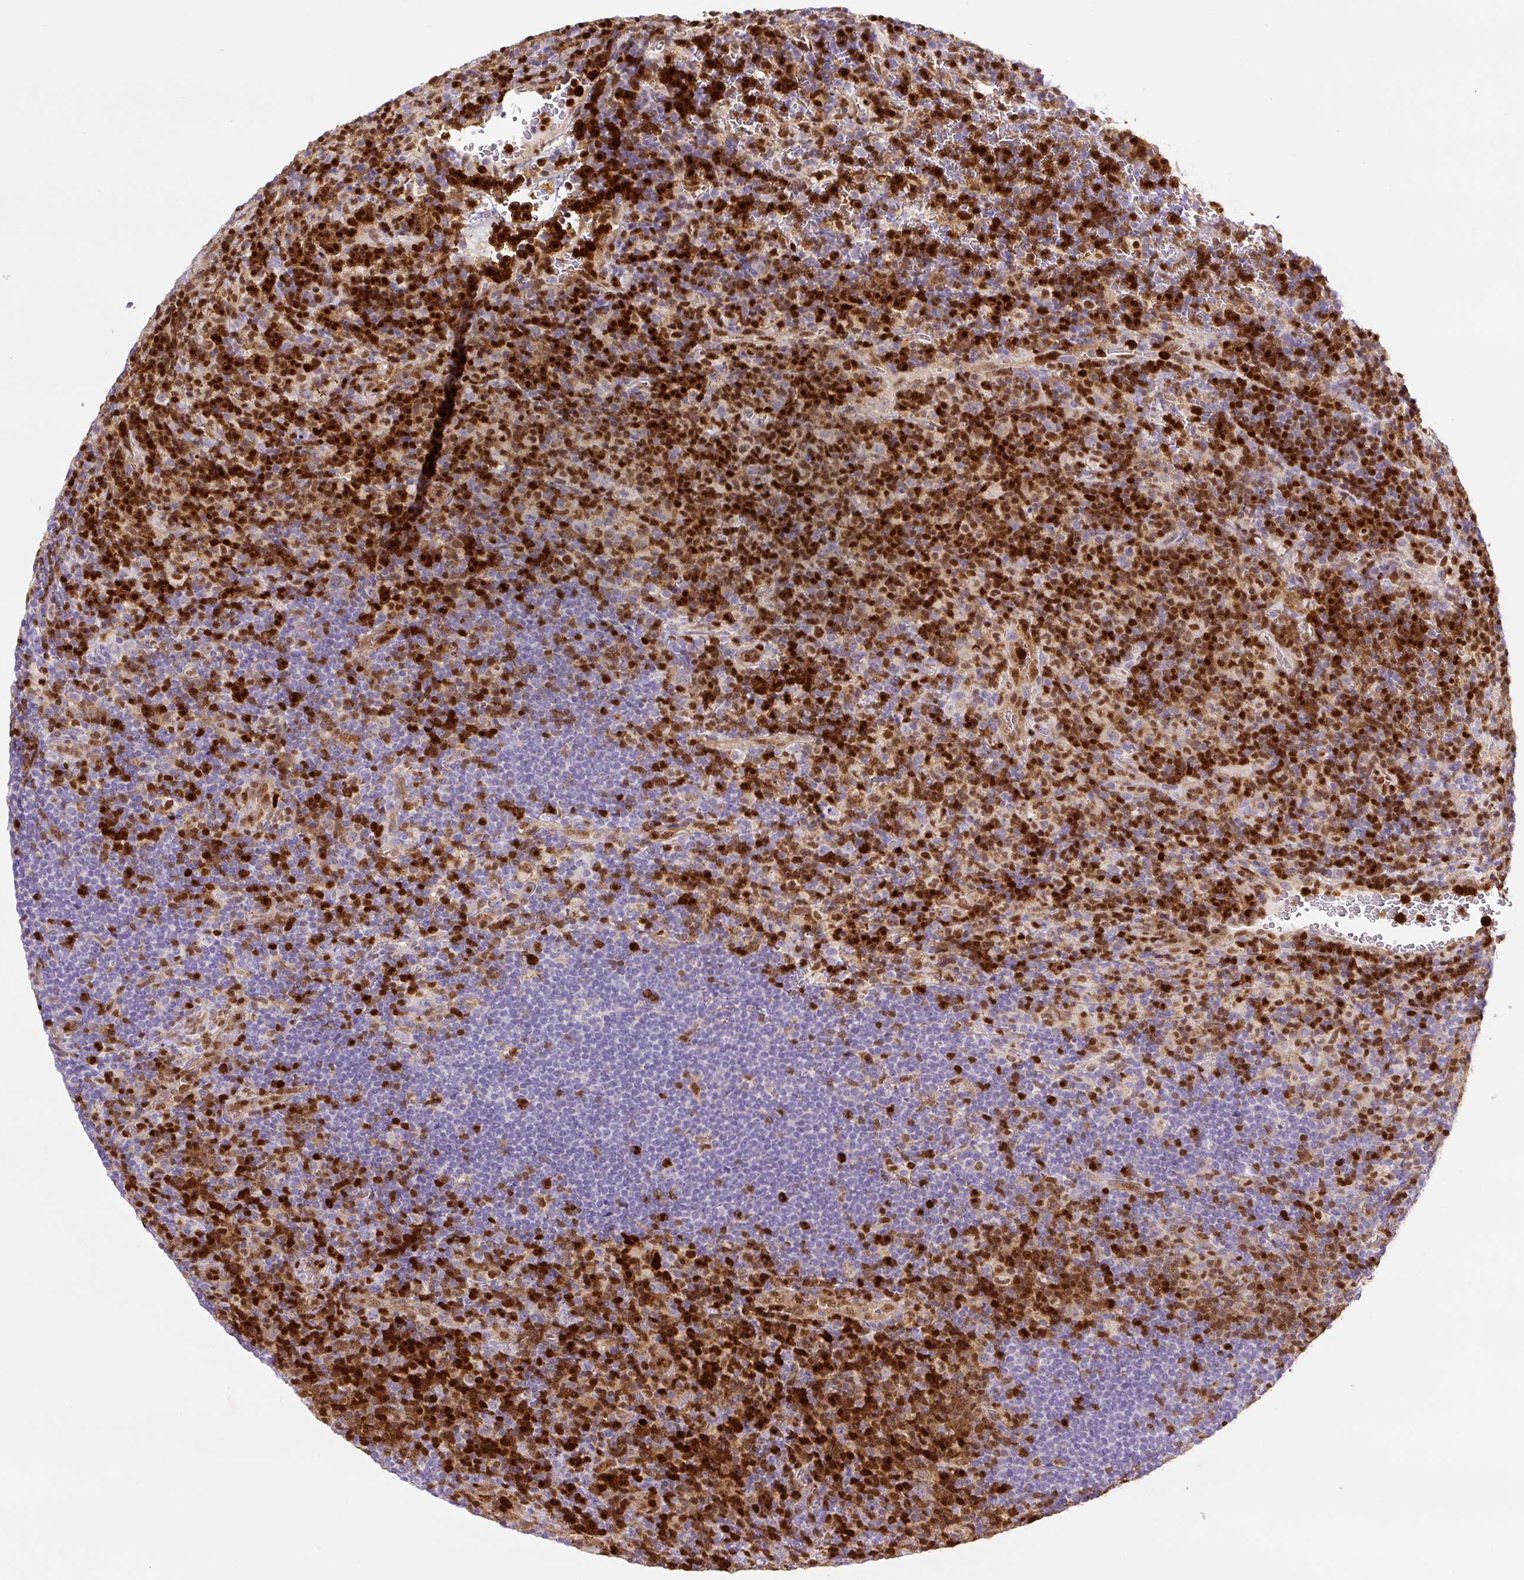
{"staining": {"intensity": "negative", "quantity": "none", "location": "none"}, "tissue": "lymphoma", "cell_type": "Tumor cells", "image_type": "cancer", "snomed": [{"axis": "morphology", "description": "Hodgkin's disease, NOS"}, {"axis": "topography", "description": "Lymph node"}], "caption": "Immunohistochemistry (IHC) histopathology image of neoplastic tissue: lymphoma stained with DAB displays no significant protein staining in tumor cells.", "gene": "ANXA1", "patient": {"sex": "female", "age": 57}}